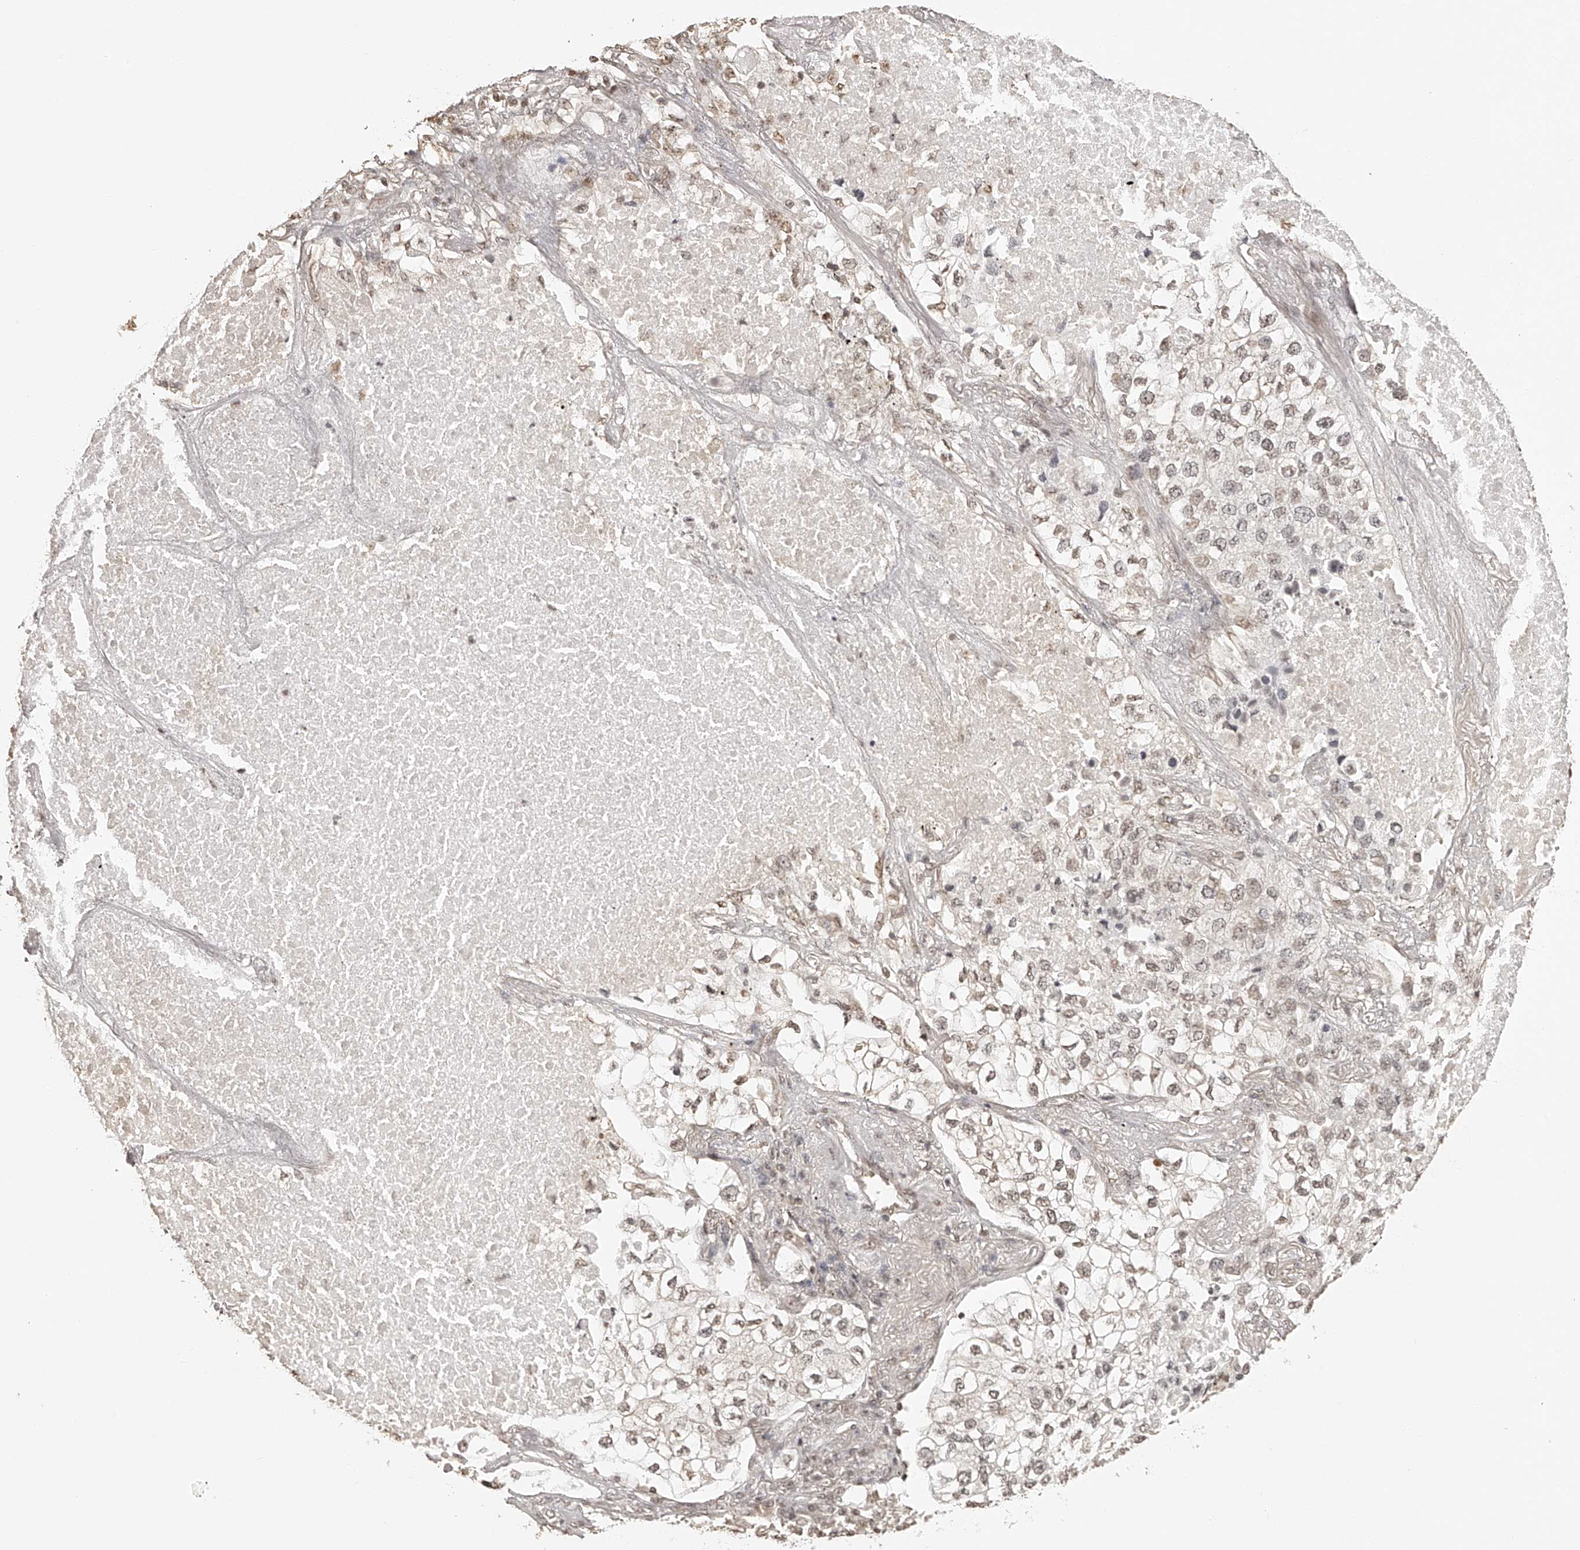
{"staining": {"intensity": "weak", "quantity": ">75%", "location": "nuclear"}, "tissue": "lung cancer", "cell_type": "Tumor cells", "image_type": "cancer", "snomed": [{"axis": "morphology", "description": "Adenocarcinoma, NOS"}, {"axis": "topography", "description": "Lung"}], "caption": "Lung adenocarcinoma stained with a protein marker exhibits weak staining in tumor cells.", "gene": "ZNF503", "patient": {"sex": "male", "age": 63}}